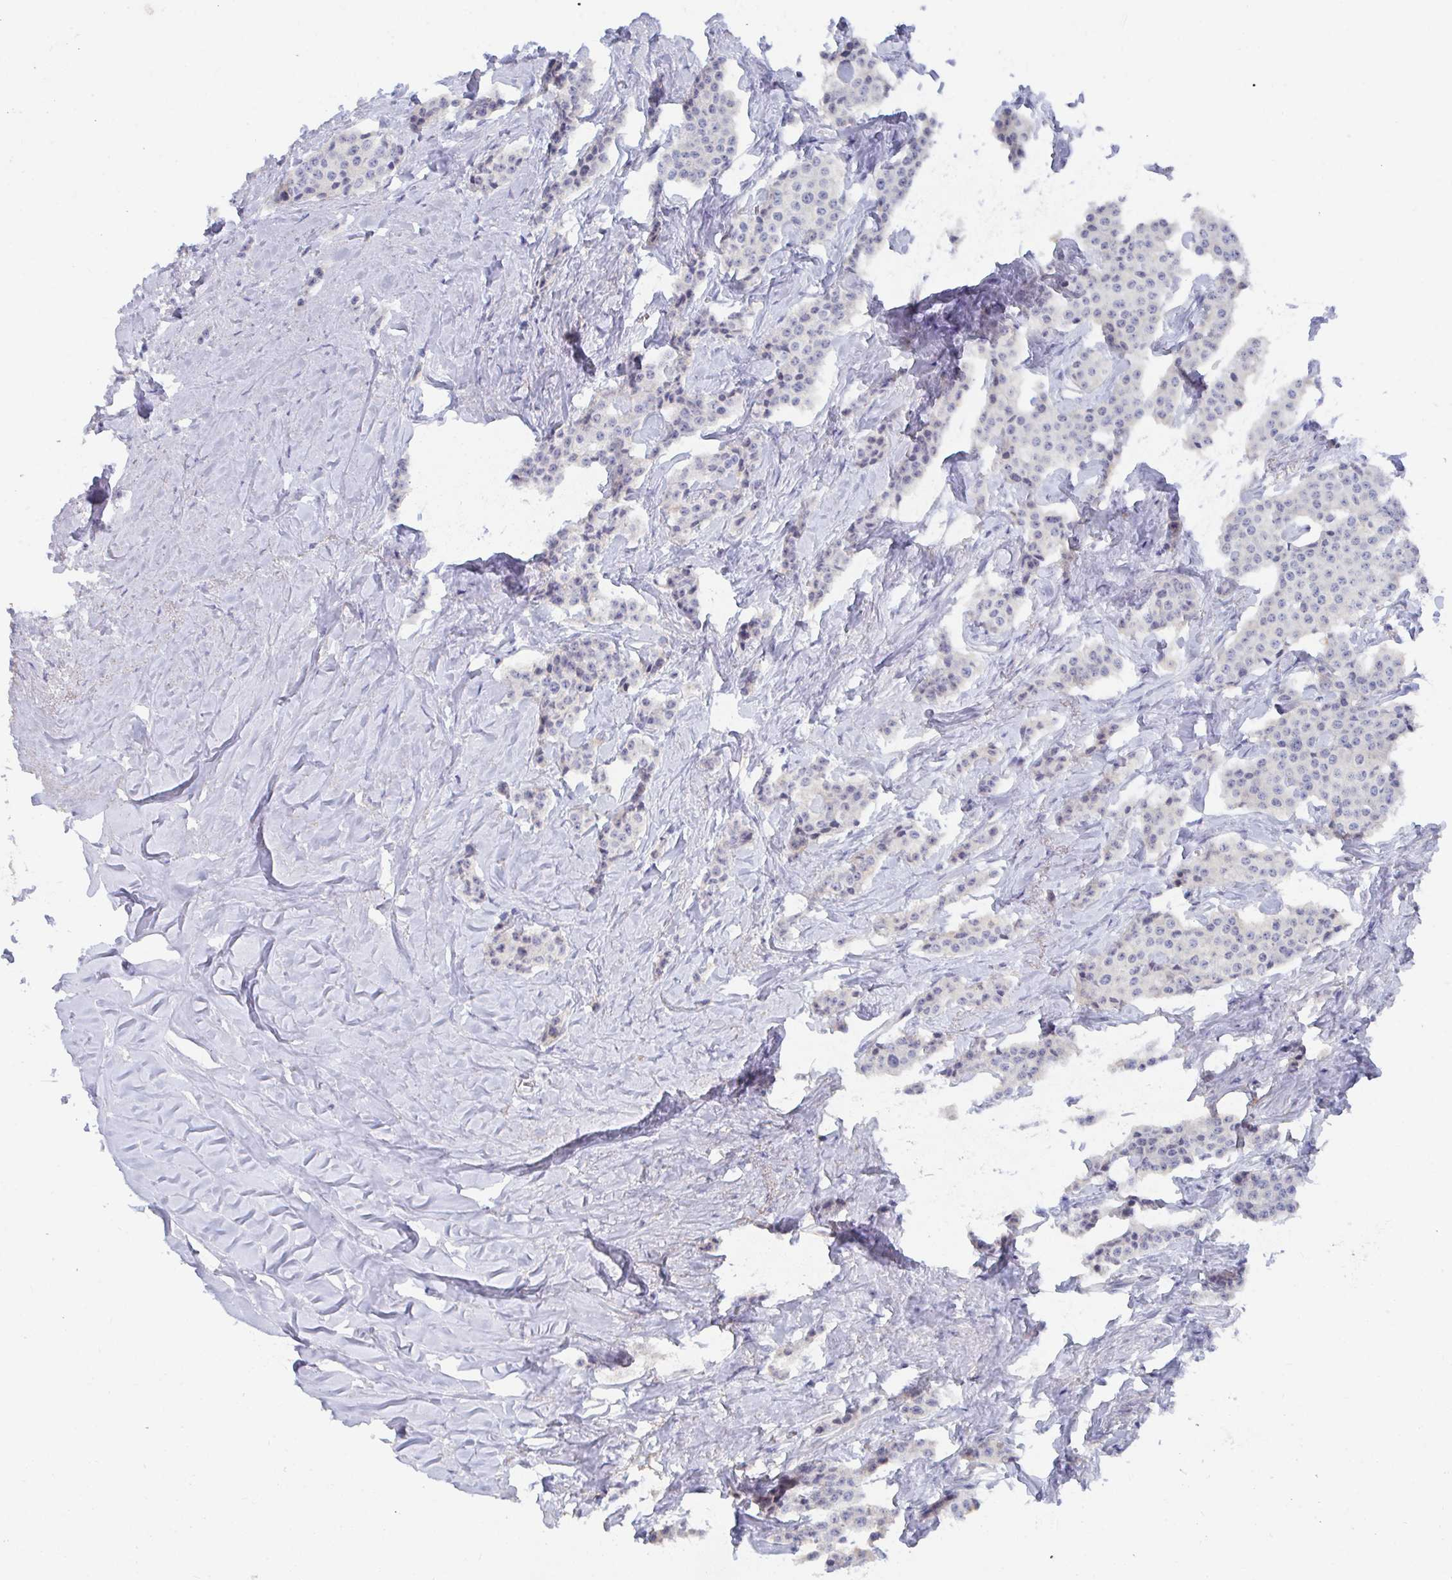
{"staining": {"intensity": "negative", "quantity": "none", "location": "none"}, "tissue": "carcinoid", "cell_type": "Tumor cells", "image_type": "cancer", "snomed": [{"axis": "morphology", "description": "Carcinoid, malignant, NOS"}, {"axis": "topography", "description": "Small intestine"}], "caption": "High power microscopy micrograph of an IHC histopathology image of carcinoid, revealing no significant positivity in tumor cells. The staining is performed using DAB (3,3'-diaminobenzidine) brown chromogen with nuclei counter-stained in using hematoxylin.", "gene": "KCNK5", "patient": {"sex": "female", "age": 64}}